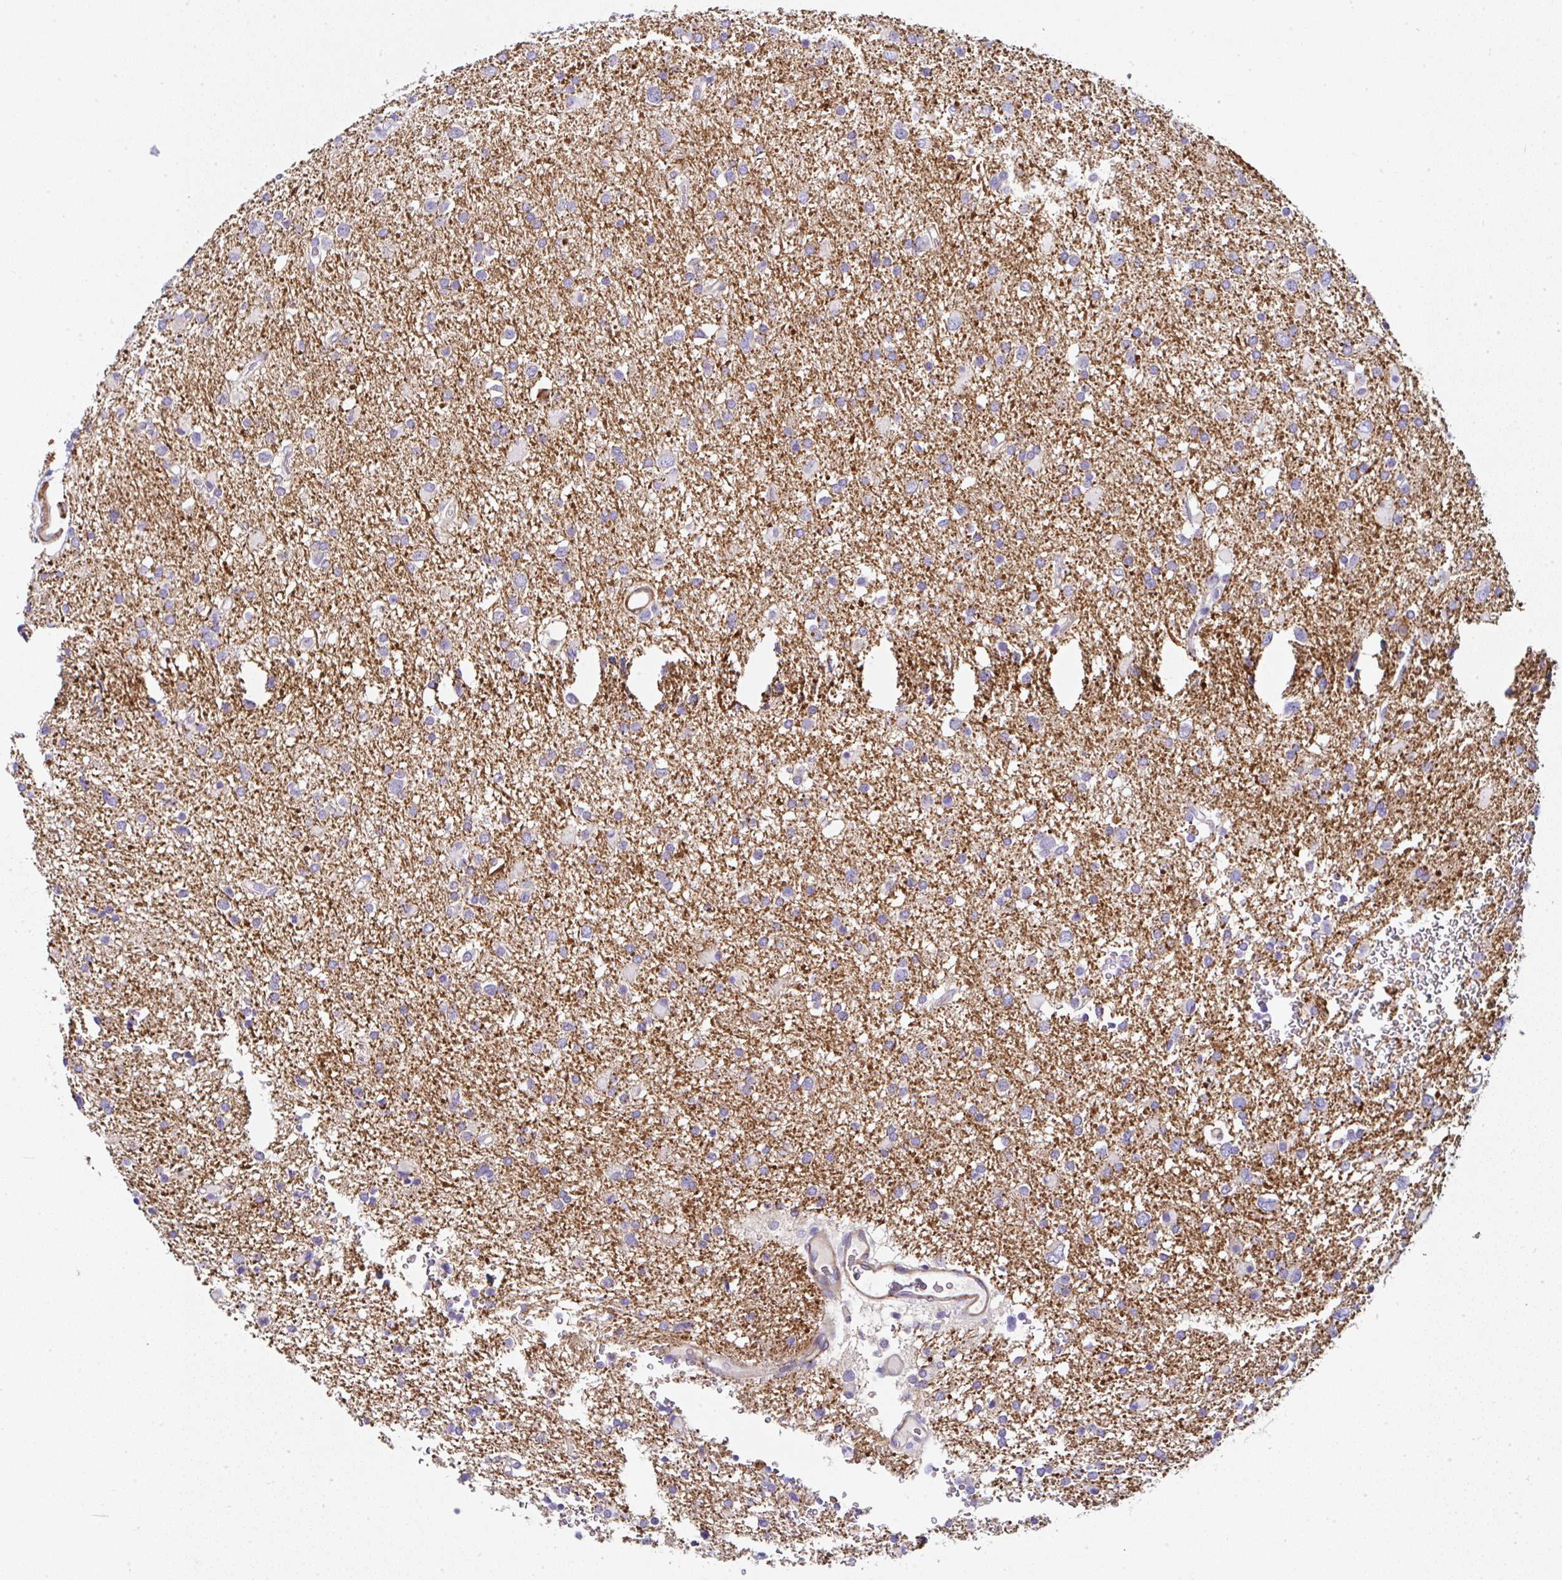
{"staining": {"intensity": "negative", "quantity": "none", "location": "none"}, "tissue": "glioma", "cell_type": "Tumor cells", "image_type": "cancer", "snomed": [{"axis": "morphology", "description": "Glioma, malignant, Low grade"}, {"axis": "topography", "description": "Brain"}], "caption": "Protein analysis of glioma displays no significant staining in tumor cells.", "gene": "PPFIA4", "patient": {"sex": "female", "age": 32}}